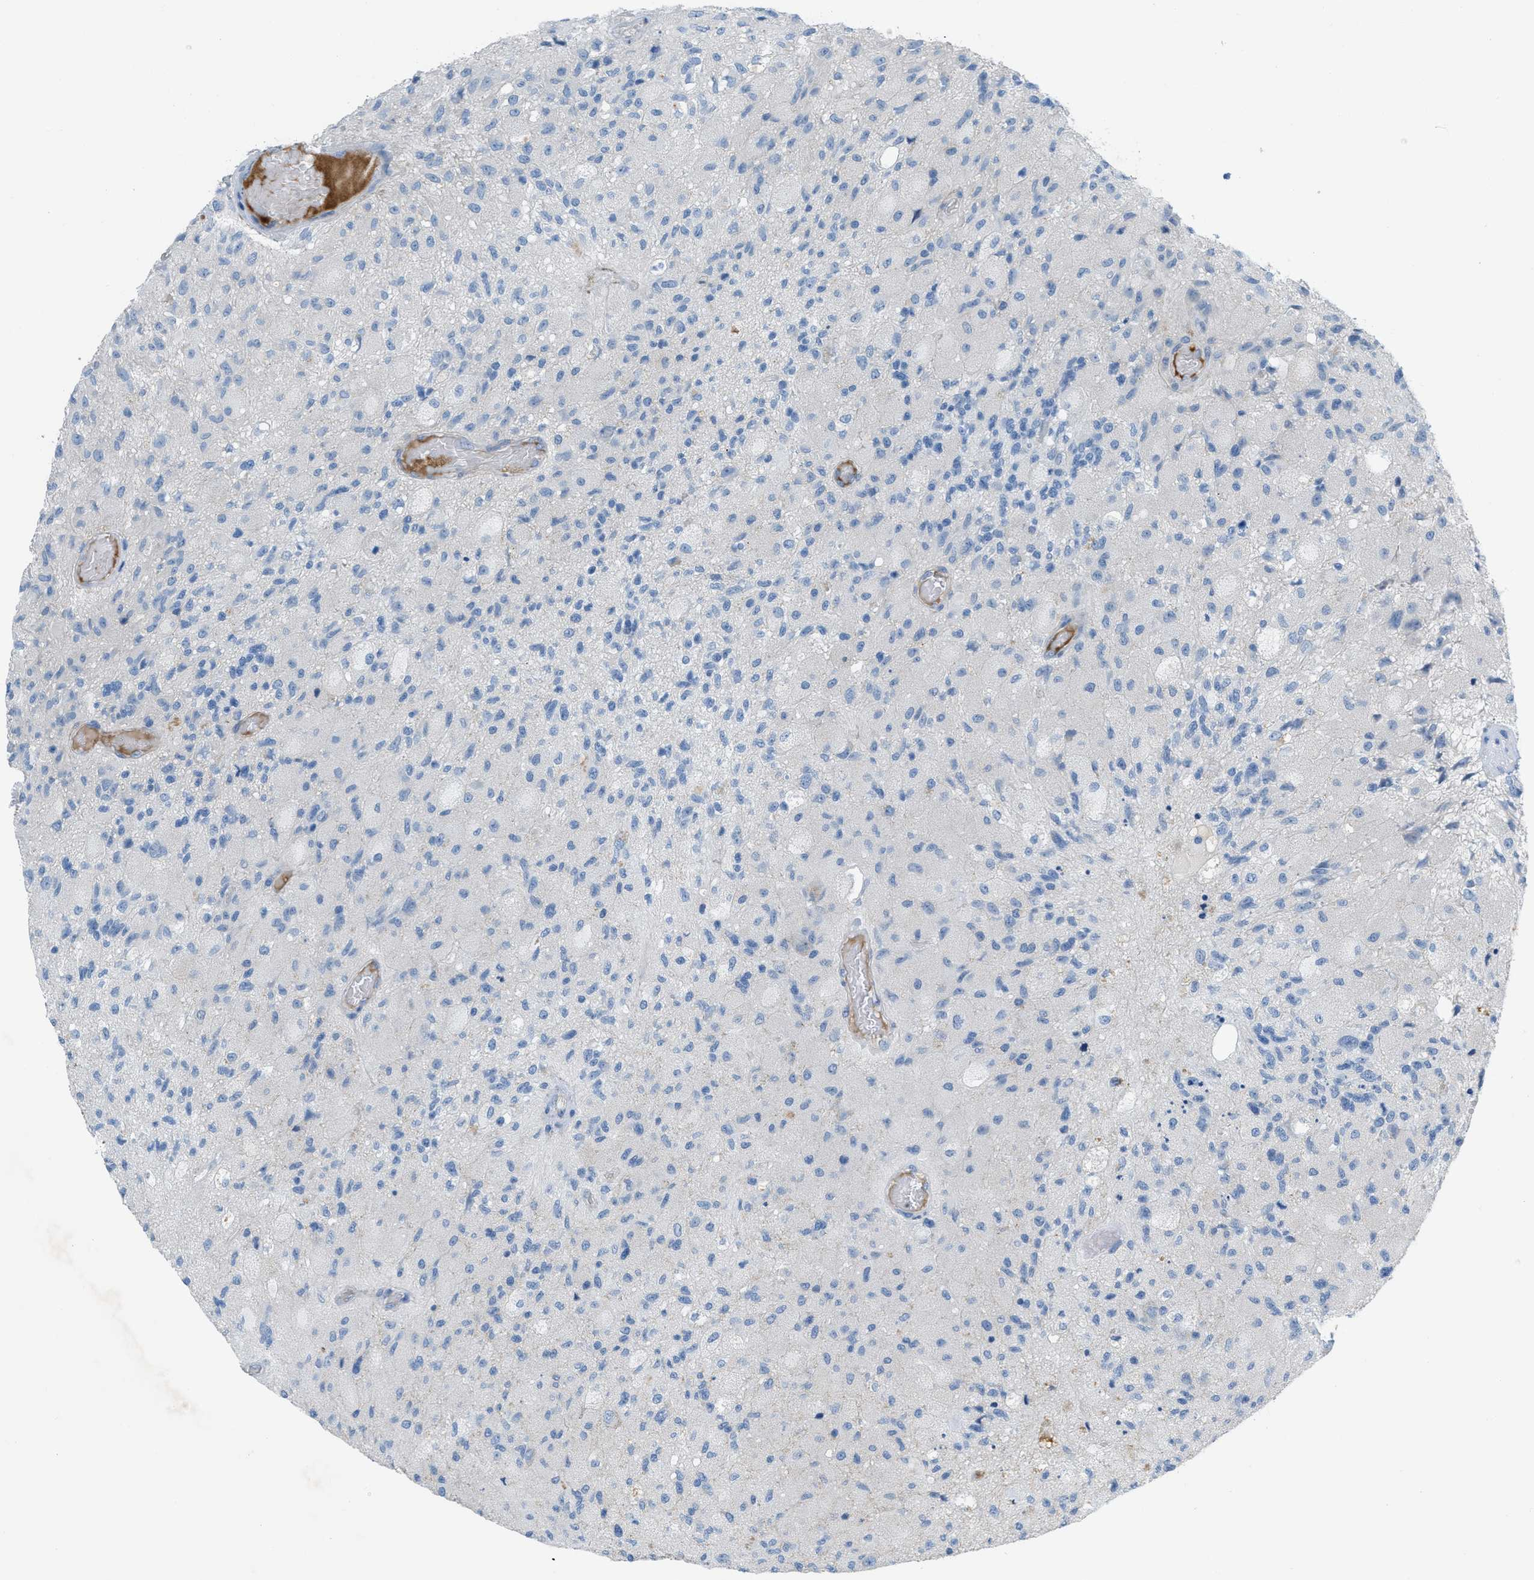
{"staining": {"intensity": "negative", "quantity": "none", "location": "none"}, "tissue": "glioma", "cell_type": "Tumor cells", "image_type": "cancer", "snomed": [{"axis": "morphology", "description": "Normal tissue, NOS"}, {"axis": "morphology", "description": "Glioma, malignant, High grade"}, {"axis": "topography", "description": "Cerebral cortex"}], "caption": "Glioma stained for a protein using immunohistochemistry (IHC) reveals no expression tumor cells.", "gene": "CRB3", "patient": {"sex": "male", "age": 77}}